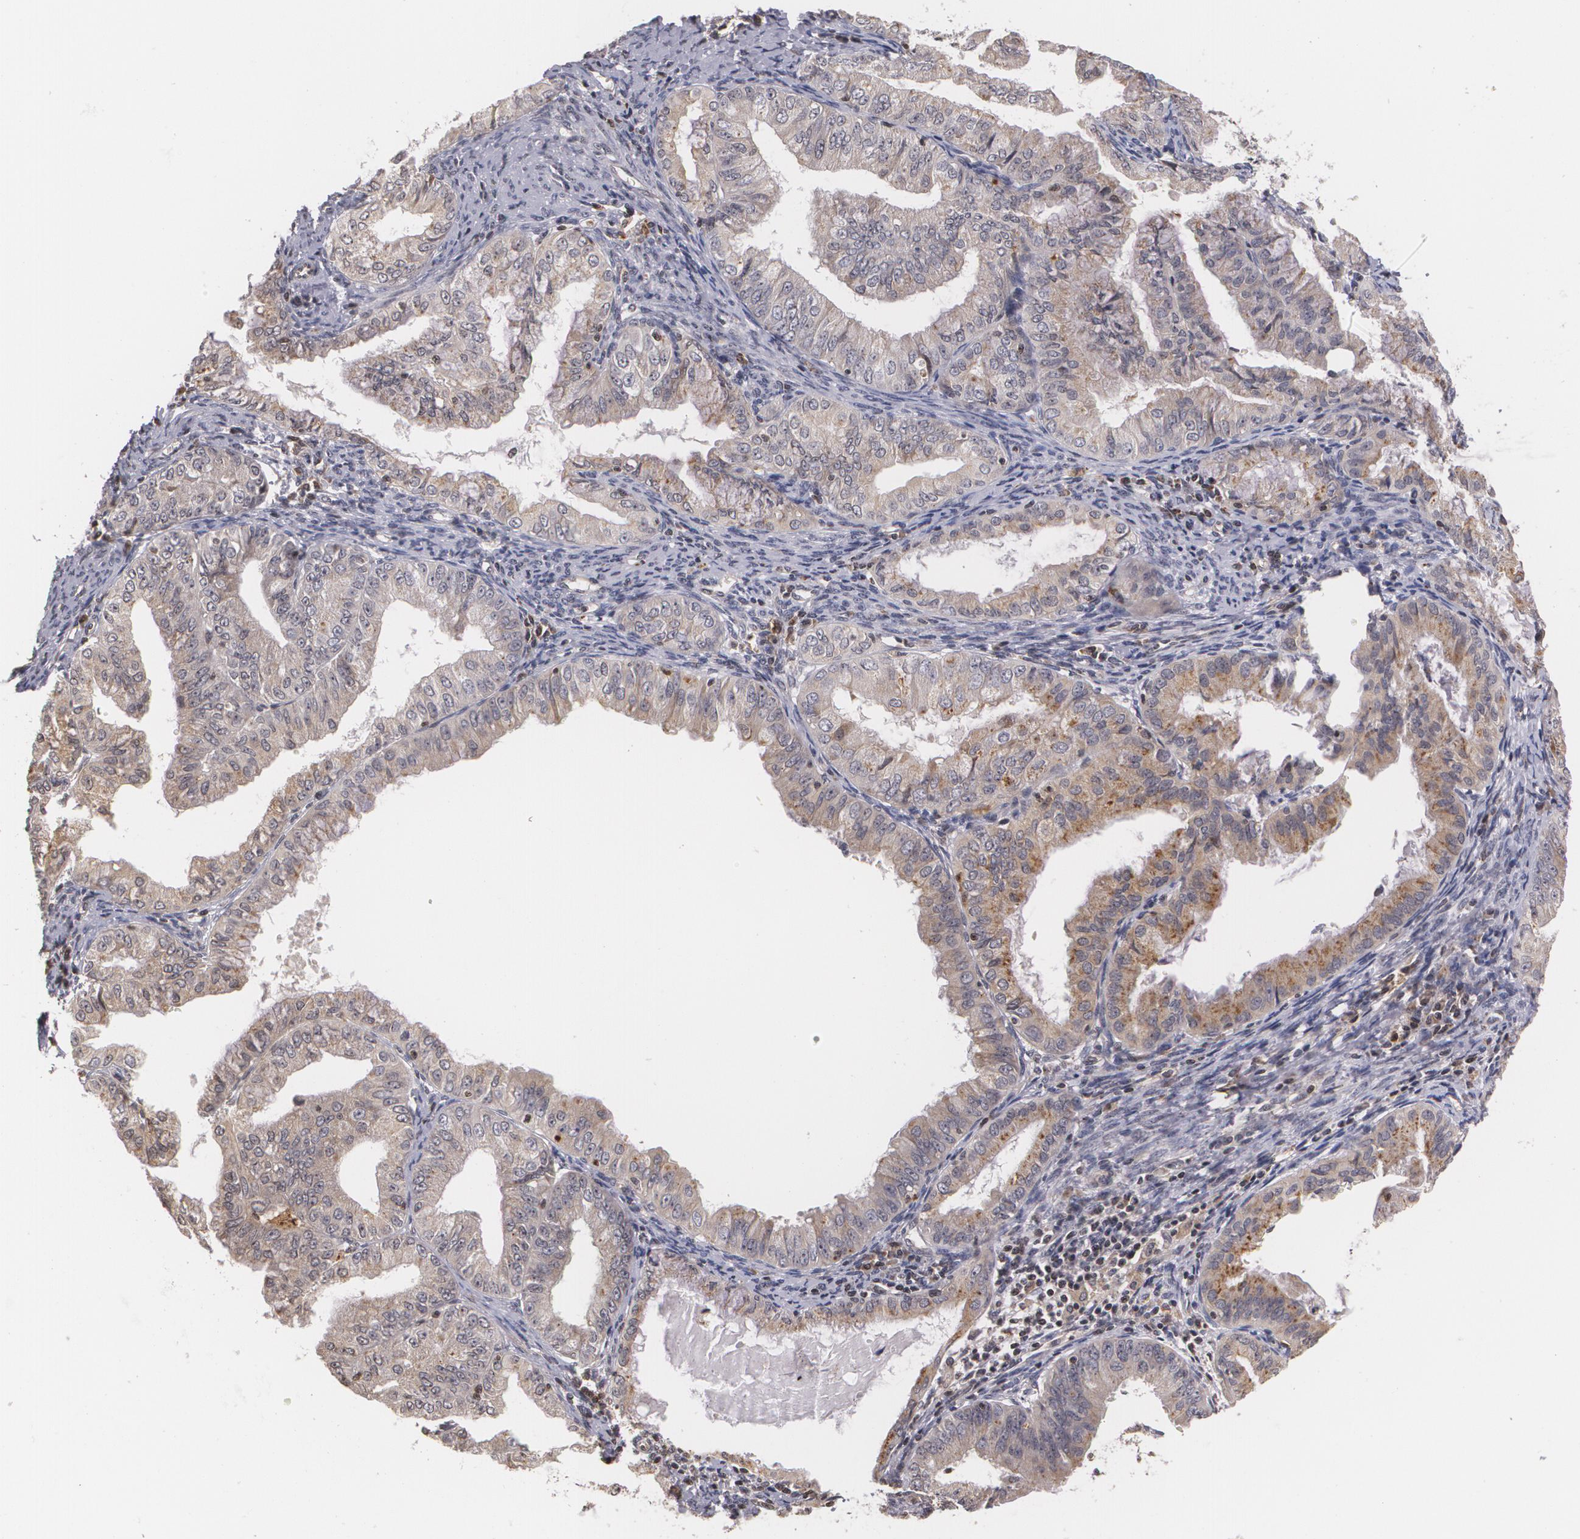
{"staining": {"intensity": "moderate", "quantity": "25%-75%", "location": "cytoplasmic/membranous"}, "tissue": "endometrial cancer", "cell_type": "Tumor cells", "image_type": "cancer", "snomed": [{"axis": "morphology", "description": "Adenocarcinoma, NOS"}, {"axis": "topography", "description": "Endometrium"}], "caption": "Protein staining exhibits moderate cytoplasmic/membranous expression in about 25%-75% of tumor cells in adenocarcinoma (endometrial).", "gene": "VAV3", "patient": {"sex": "female", "age": 76}}